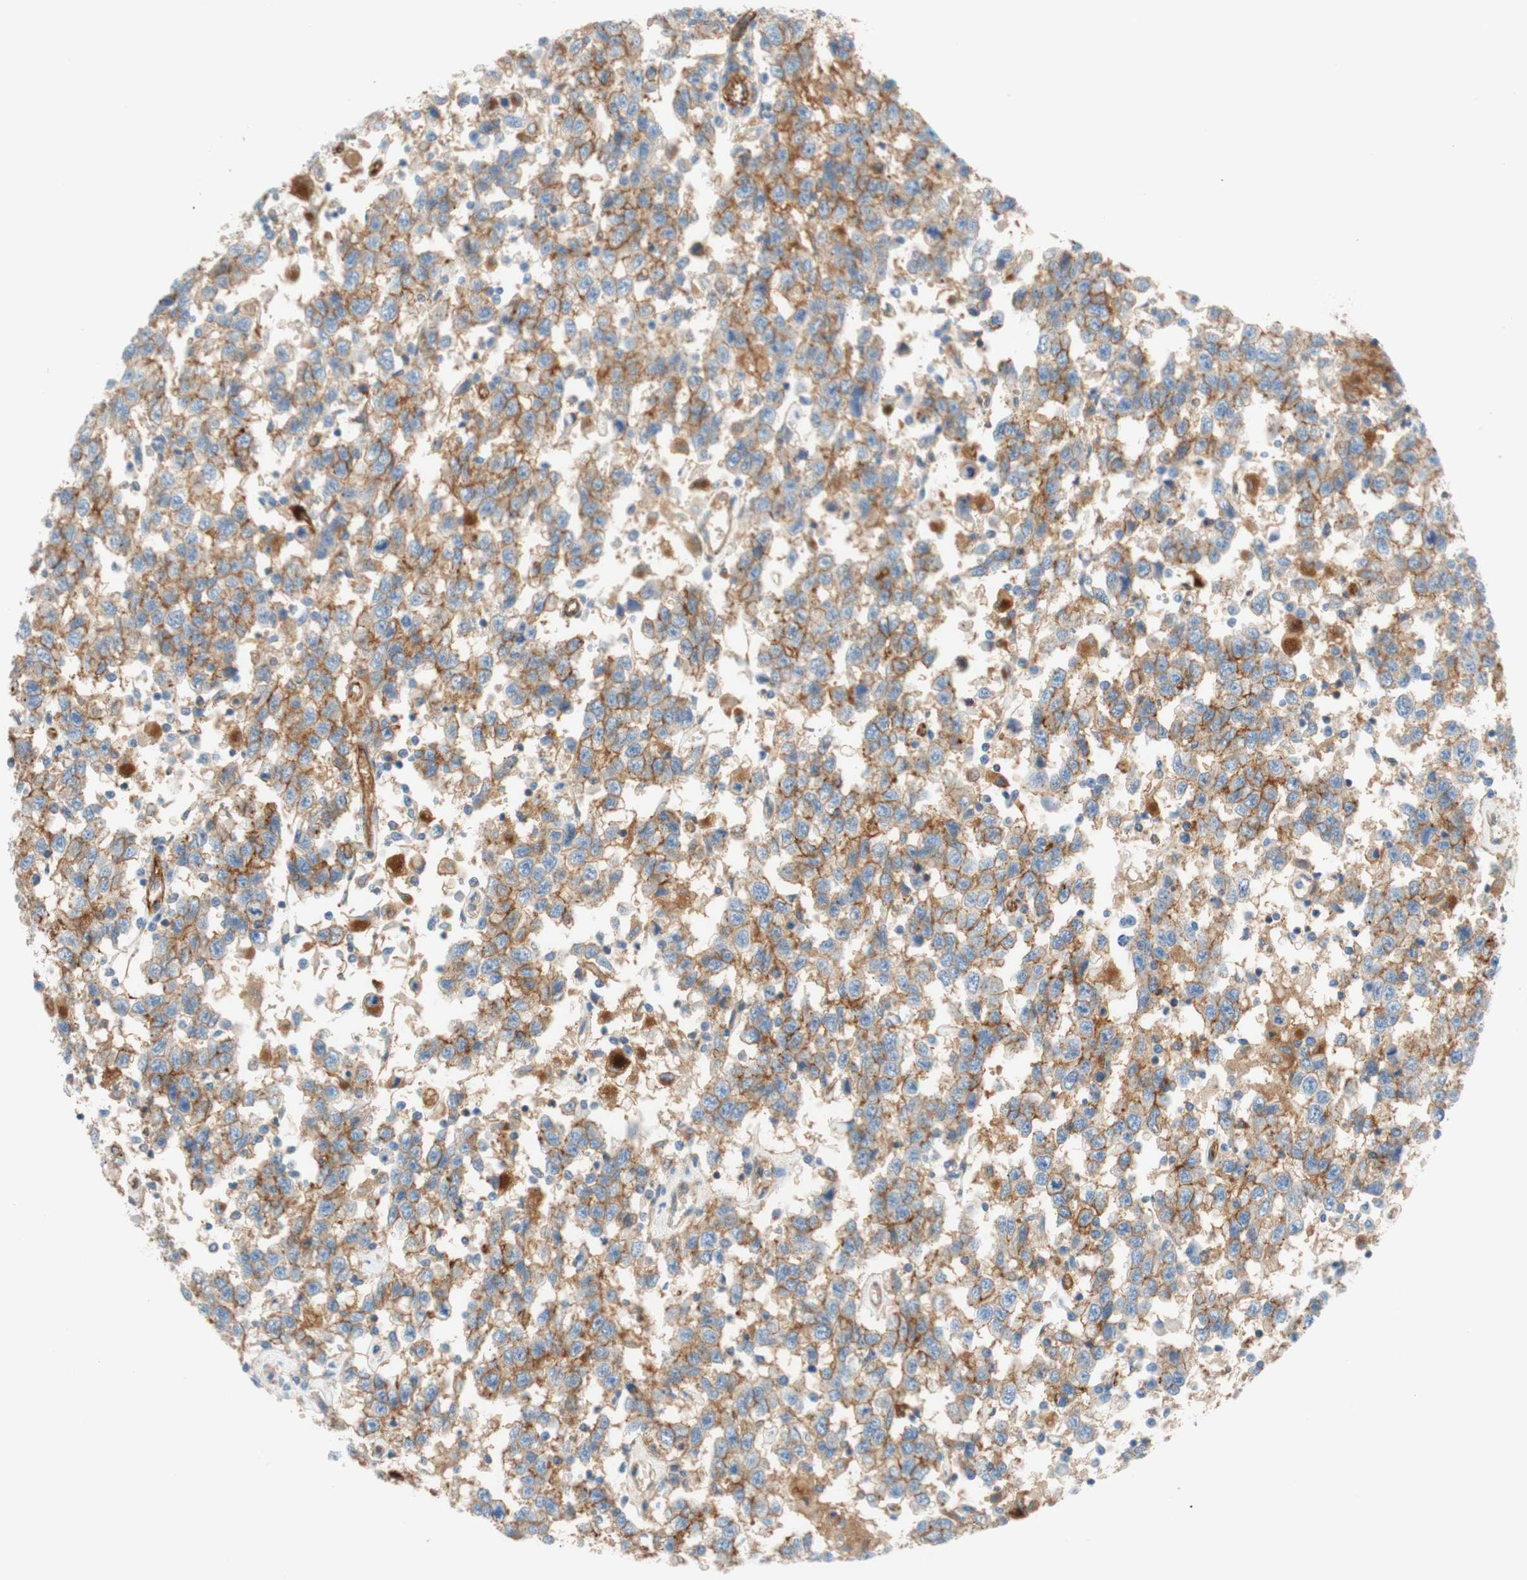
{"staining": {"intensity": "weak", "quantity": ">75%", "location": "cytoplasmic/membranous"}, "tissue": "testis cancer", "cell_type": "Tumor cells", "image_type": "cancer", "snomed": [{"axis": "morphology", "description": "Seminoma, NOS"}, {"axis": "topography", "description": "Testis"}], "caption": "IHC of testis cancer shows low levels of weak cytoplasmic/membranous expression in approximately >75% of tumor cells.", "gene": "STOM", "patient": {"sex": "male", "age": 41}}